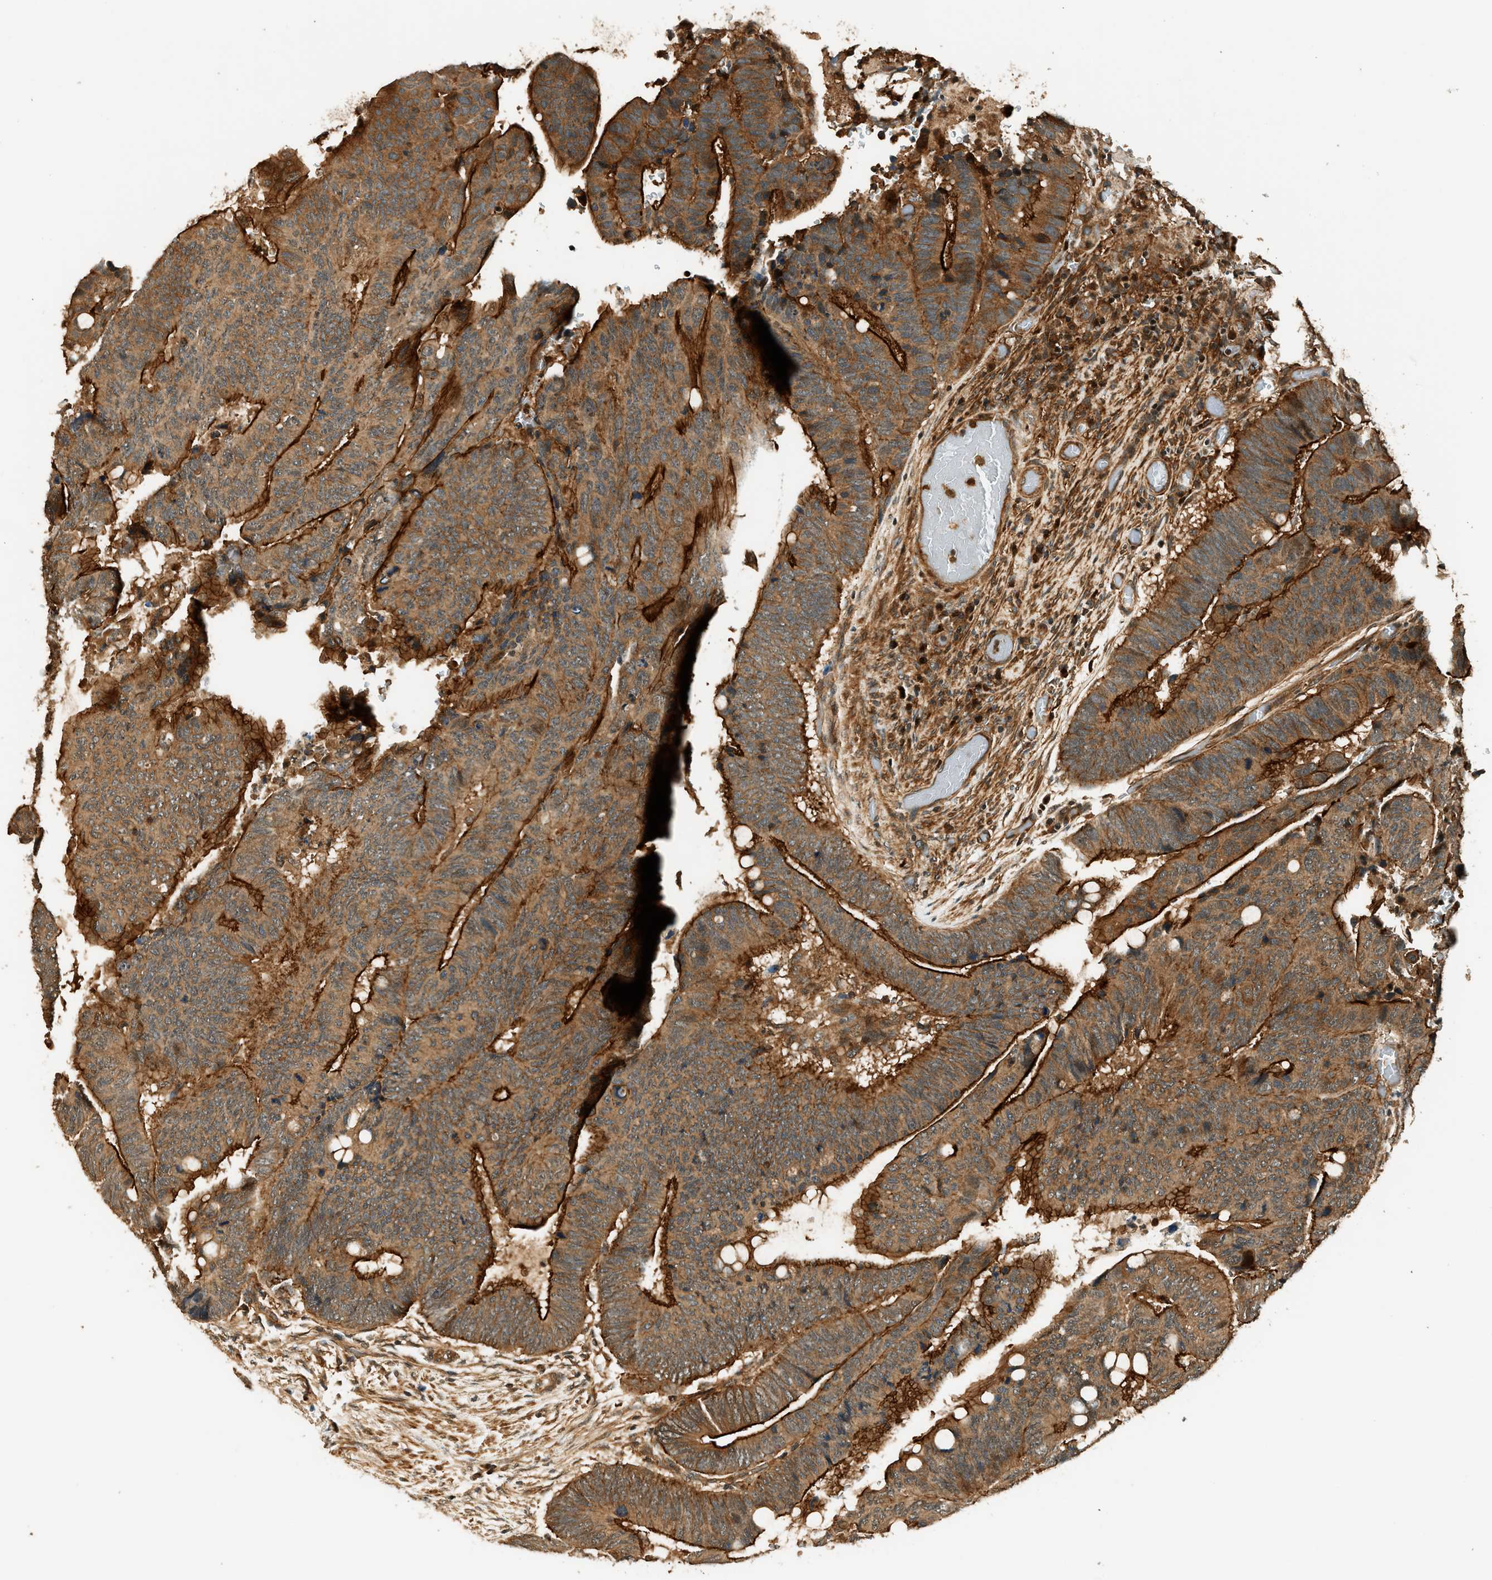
{"staining": {"intensity": "strong", "quantity": "25%-75%", "location": "cytoplasmic/membranous"}, "tissue": "colorectal cancer", "cell_type": "Tumor cells", "image_type": "cancer", "snomed": [{"axis": "morphology", "description": "Normal tissue, NOS"}, {"axis": "morphology", "description": "Adenocarcinoma, NOS"}, {"axis": "topography", "description": "Rectum"}], "caption": "Human colorectal cancer stained with a brown dye shows strong cytoplasmic/membranous positive staining in about 25%-75% of tumor cells.", "gene": "ARHGEF11", "patient": {"sex": "male", "age": 92}}